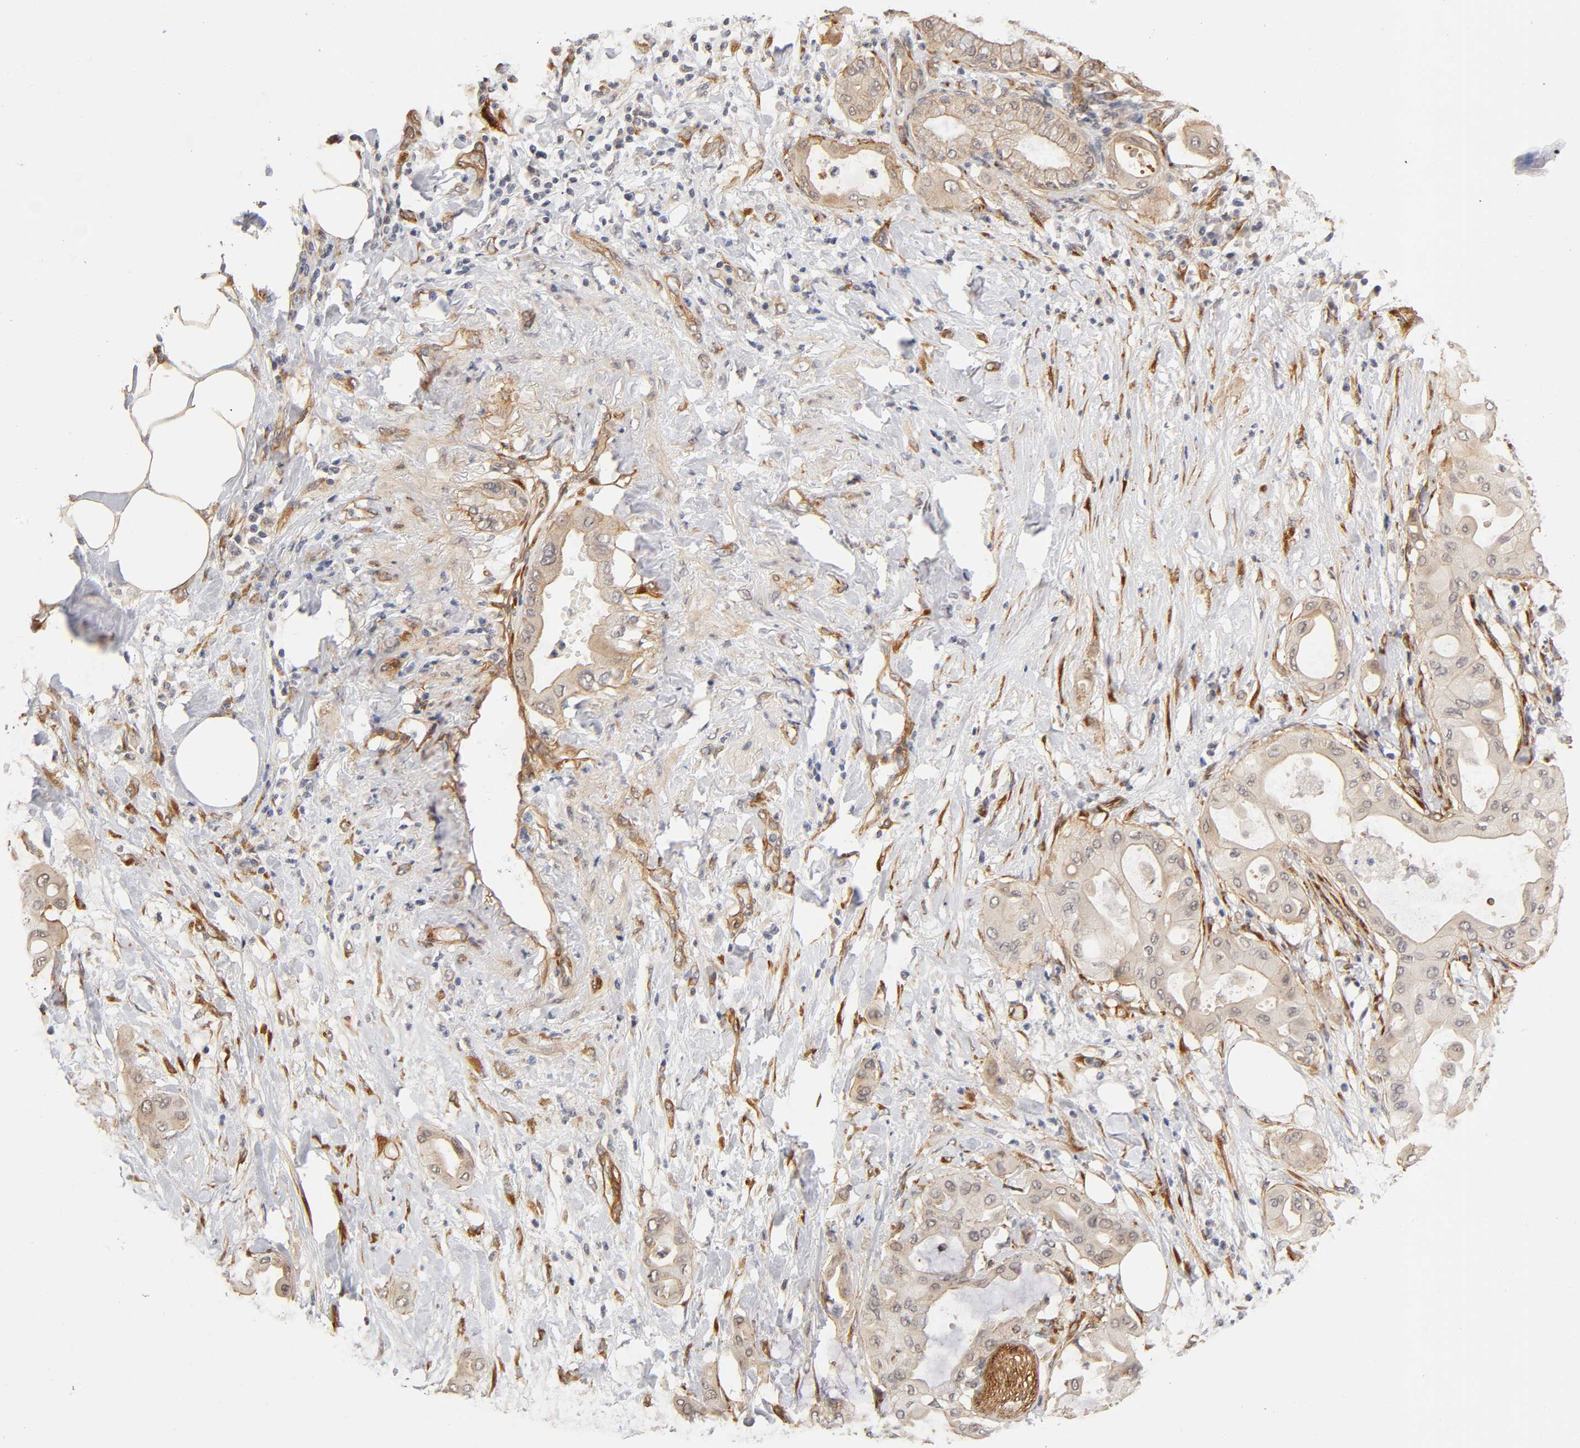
{"staining": {"intensity": "weak", "quantity": "25%-75%", "location": "cytoplasmic/membranous"}, "tissue": "pancreatic cancer", "cell_type": "Tumor cells", "image_type": "cancer", "snomed": [{"axis": "morphology", "description": "Adenocarcinoma, NOS"}, {"axis": "morphology", "description": "Adenocarcinoma, metastatic, NOS"}, {"axis": "topography", "description": "Lymph node"}, {"axis": "topography", "description": "Pancreas"}, {"axis": "topography", "description": "Duodenum"}], "caption": "This image demonstrates metastatic adenocarcinoma (pancreatic) stained with immunohistochemistry (IHC) to label a protein in brown. The cytoplasmic/membranous of tumor cells show weak positivity for the protein. Nuclei are counter-stained blue.", "gene": "LAMB1", "patient": {"sex": "female", "age": 64}}